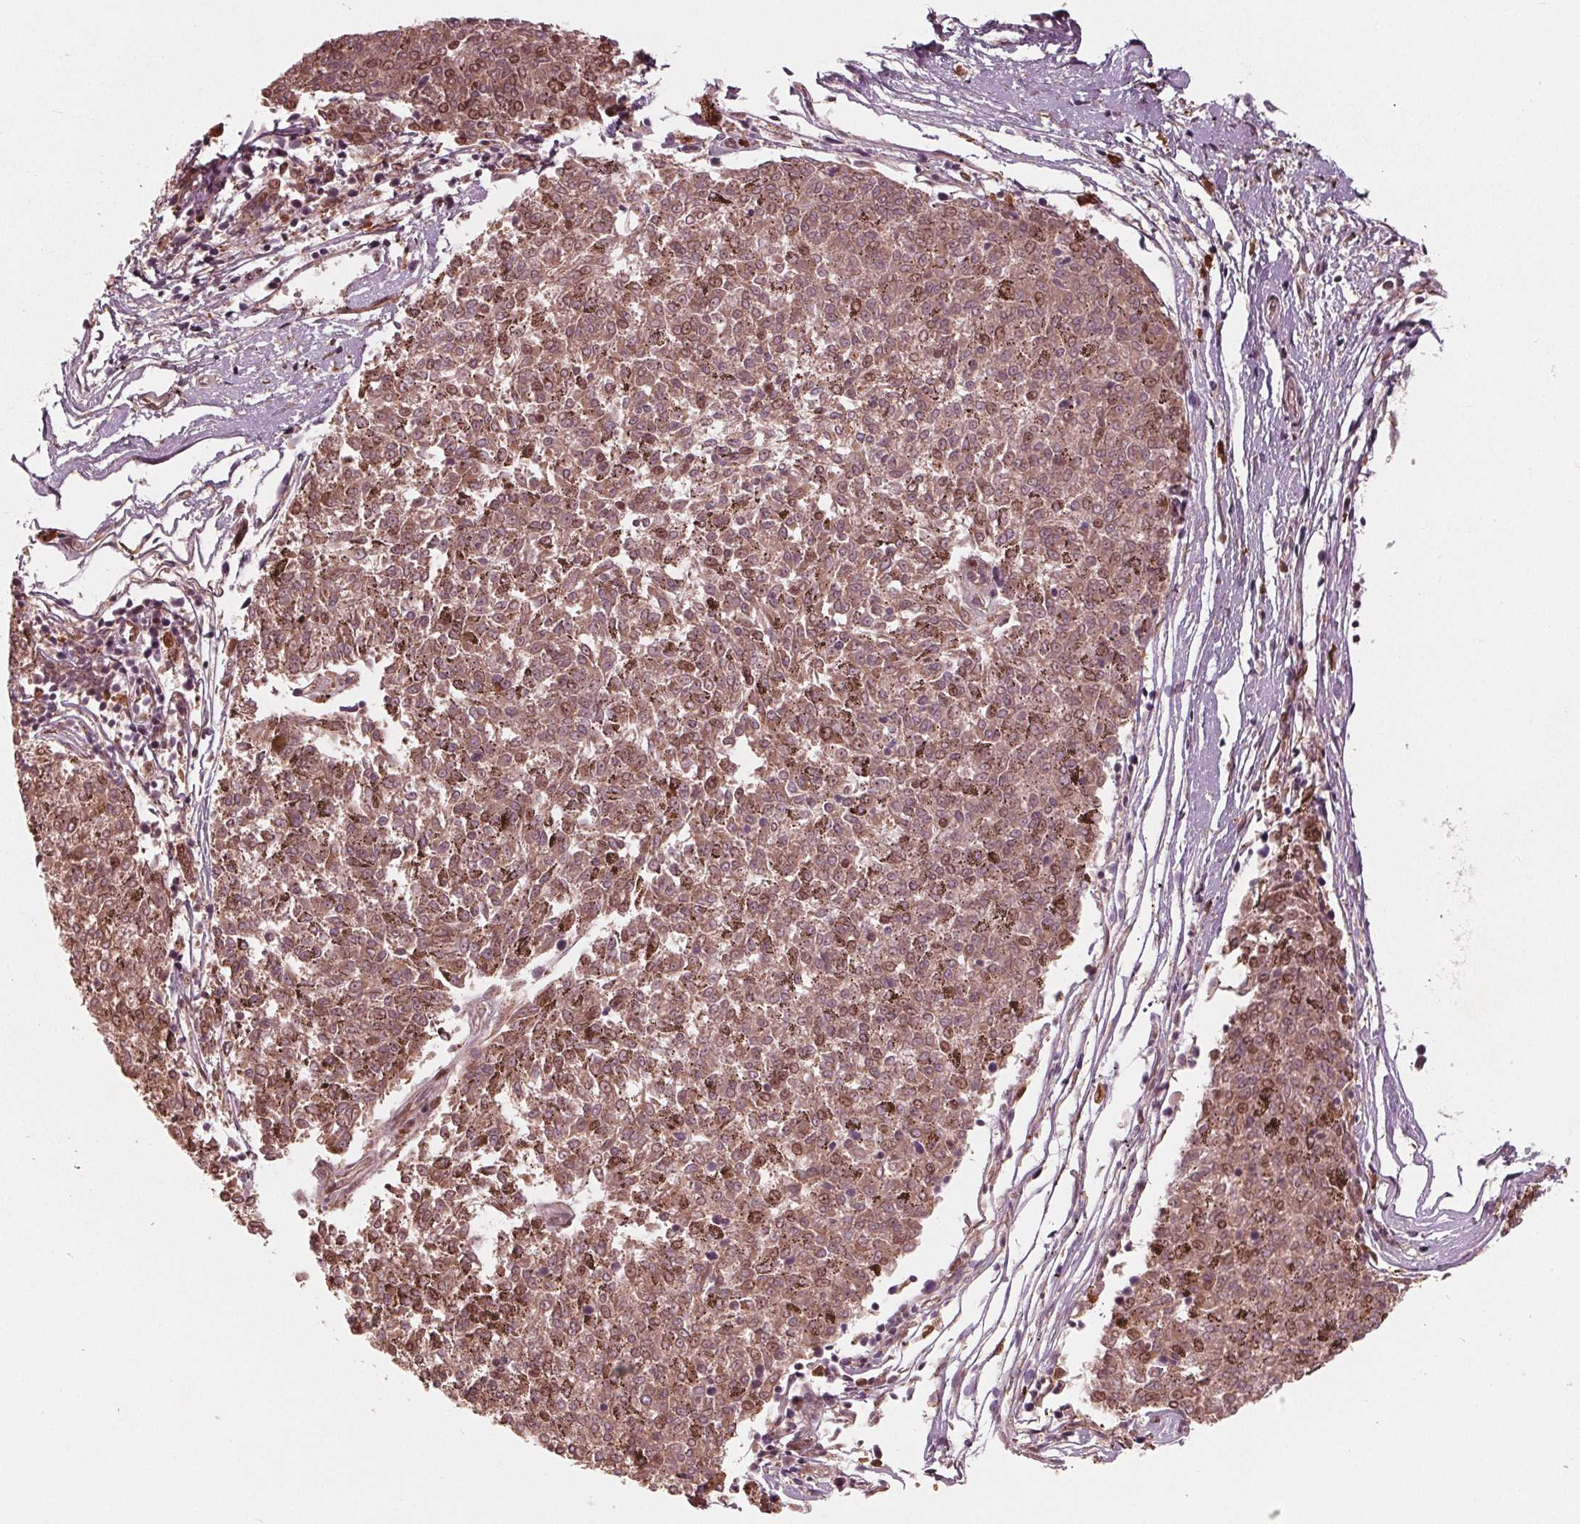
{"staining": {"intensity": "moderate", "quantity": "25%-75%", "location": "cytoplasmic/membranous,nuclear"}, "tissue": "melanoma", "cell_type": "Tumor cells", "image_type": "cancer", "snomed": [{"axis": "morphology", "description": "Malignant melanoma, NOS"}, {"axis": "topography", "description": "Skin"}], "caption": "Tumor cells show medium levels of moderate cytoplasmic/membranous and nuclear expression in approximately 25%-75% of cells in human malignant melanoma.", "gene": "CMIP", "patient": {"sex": "female", "age": 72}}